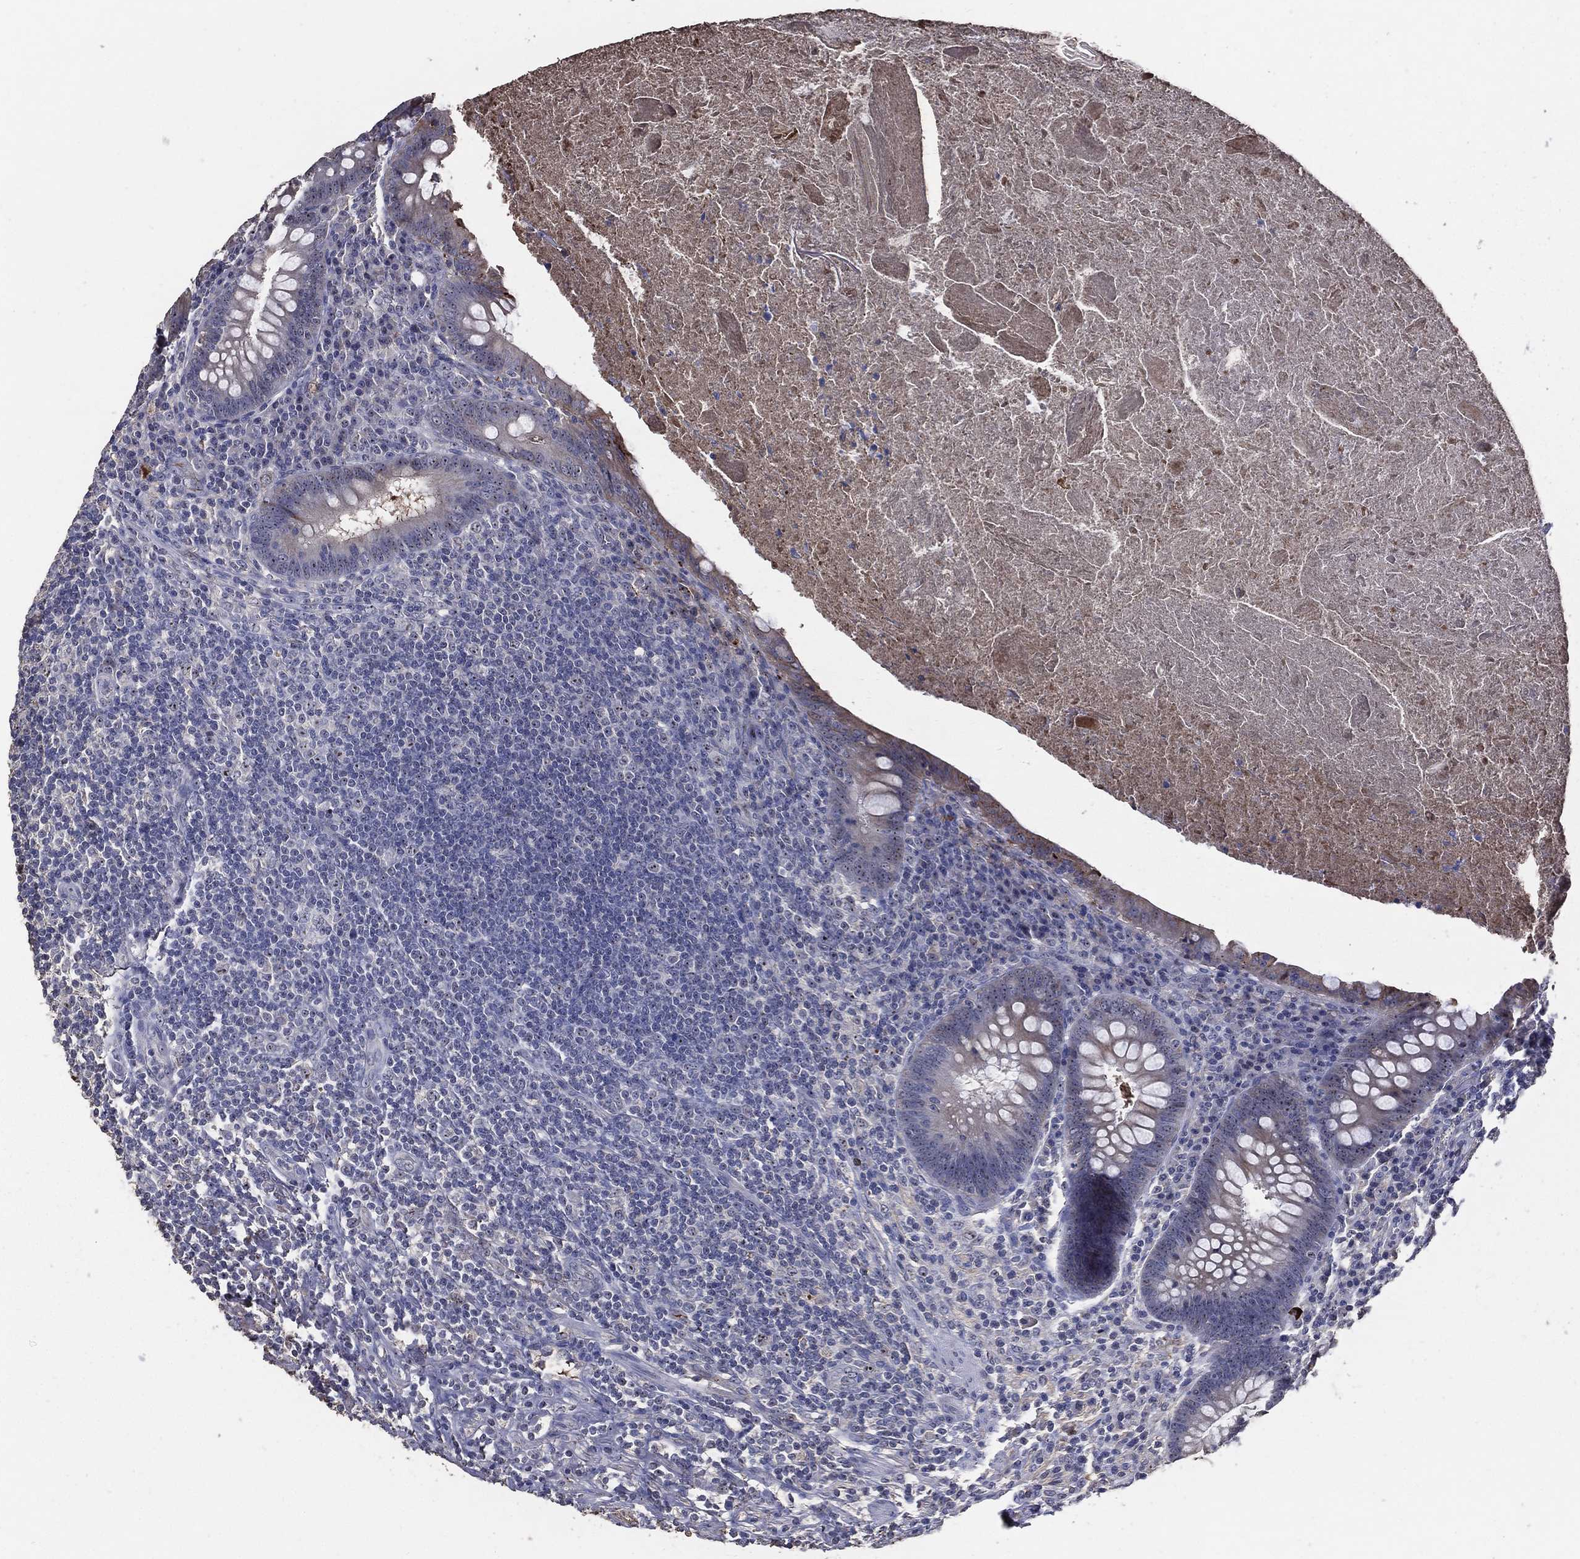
{"staining": {"intensity": "negative", "quantity": "none", "location": "none"}, "tissue": "appendix", "cell_type": "Glandular cells", "image_type": "normal", "snomed": [{"axis": "morphology", "description": "Normal tissue, NOS"}, {"axis": "topography", "description": "Appendix"}], "caption": "Photomicrograph shows no significant protein positivity in glandular cells of unremarkable appendix. (Stains: DAB immunohistochemistry (IHC) with hematoxylin counter stain, Microscopy: brightfield microscopy at high magnification).", "gene": "EFNA1", "patient": {"sex": "male", "age": 47}}